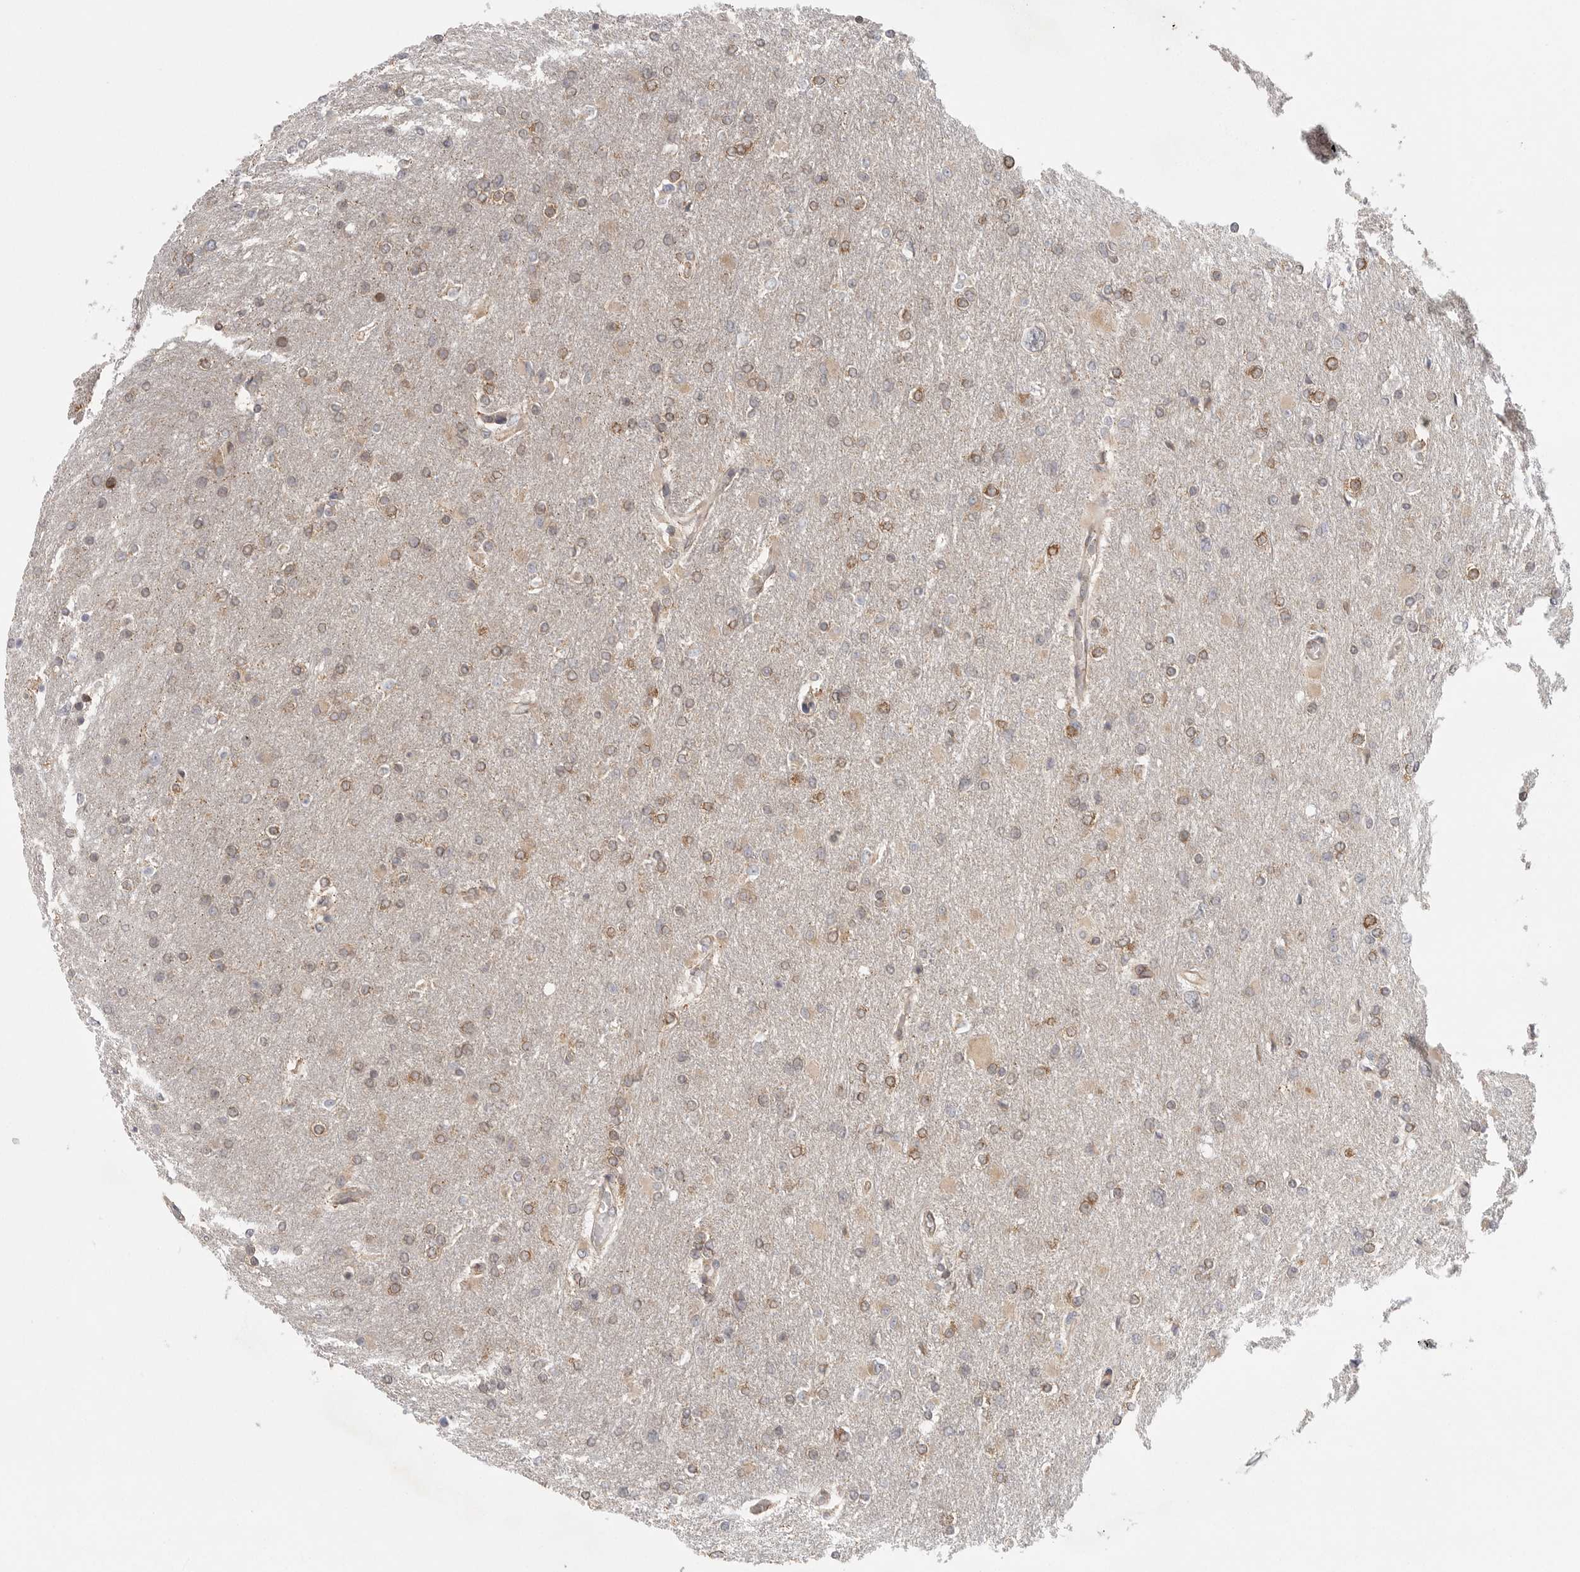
{"staining": {"intensity": "weak", "quantity": ">75%", "location": "cytoplasmic/membranous"}, "tissue": "glioma", "cell_type": "Tumor cells", "image_type": "cancer", "snomed": [{"axis": "morphology", "description": "Glioma, malignant, High grade"}, {"axis": "topography", "description": "Cerebral cortex"}], "caption": "DAB immunohistochemical staining of human malignant glioma (high-grade) displays weak cytoplasmic/membranous protein staining in about >75% of tumor cells.", "gene": "CERS2", "patient": {"sex": "female", "age": 36}}